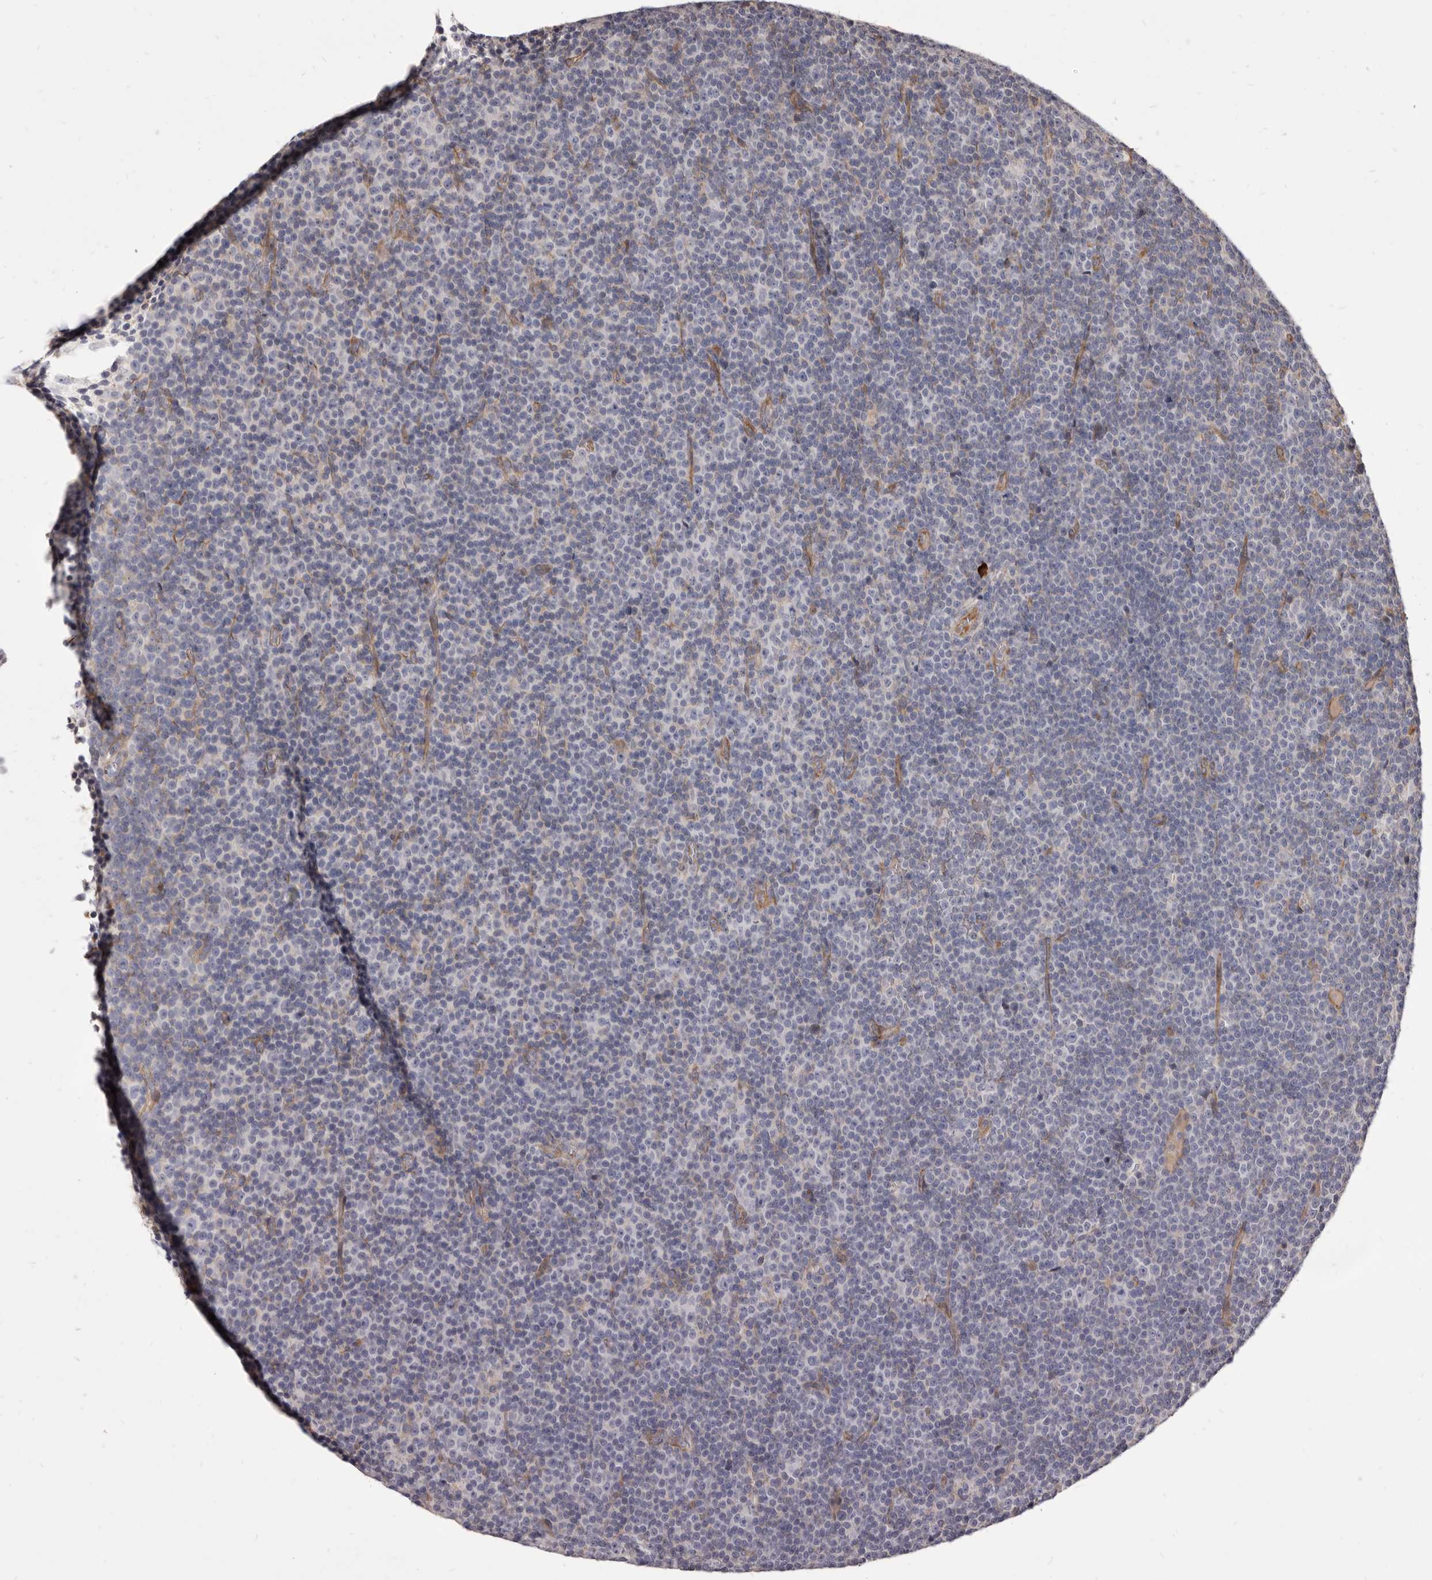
{"staining": {"intensity": "negative", "quantity": "none", "location": "none"}, "tissue": "lymphoma", "cell_type": "Tumor cells", "image_type": "cancer", "snomed": [{"axis": "morphology", "description": "Malignant lymphoma, non-Hodgkin's type, Low grade"}, {"axis": "topography", "description": "Lymph node"}], "caption": "Immunohistochemical staining of human lymphoma shows no significant staining in tumor cells.", "gene": "FAS", "patient": {"sex": "female", "age": 67}}